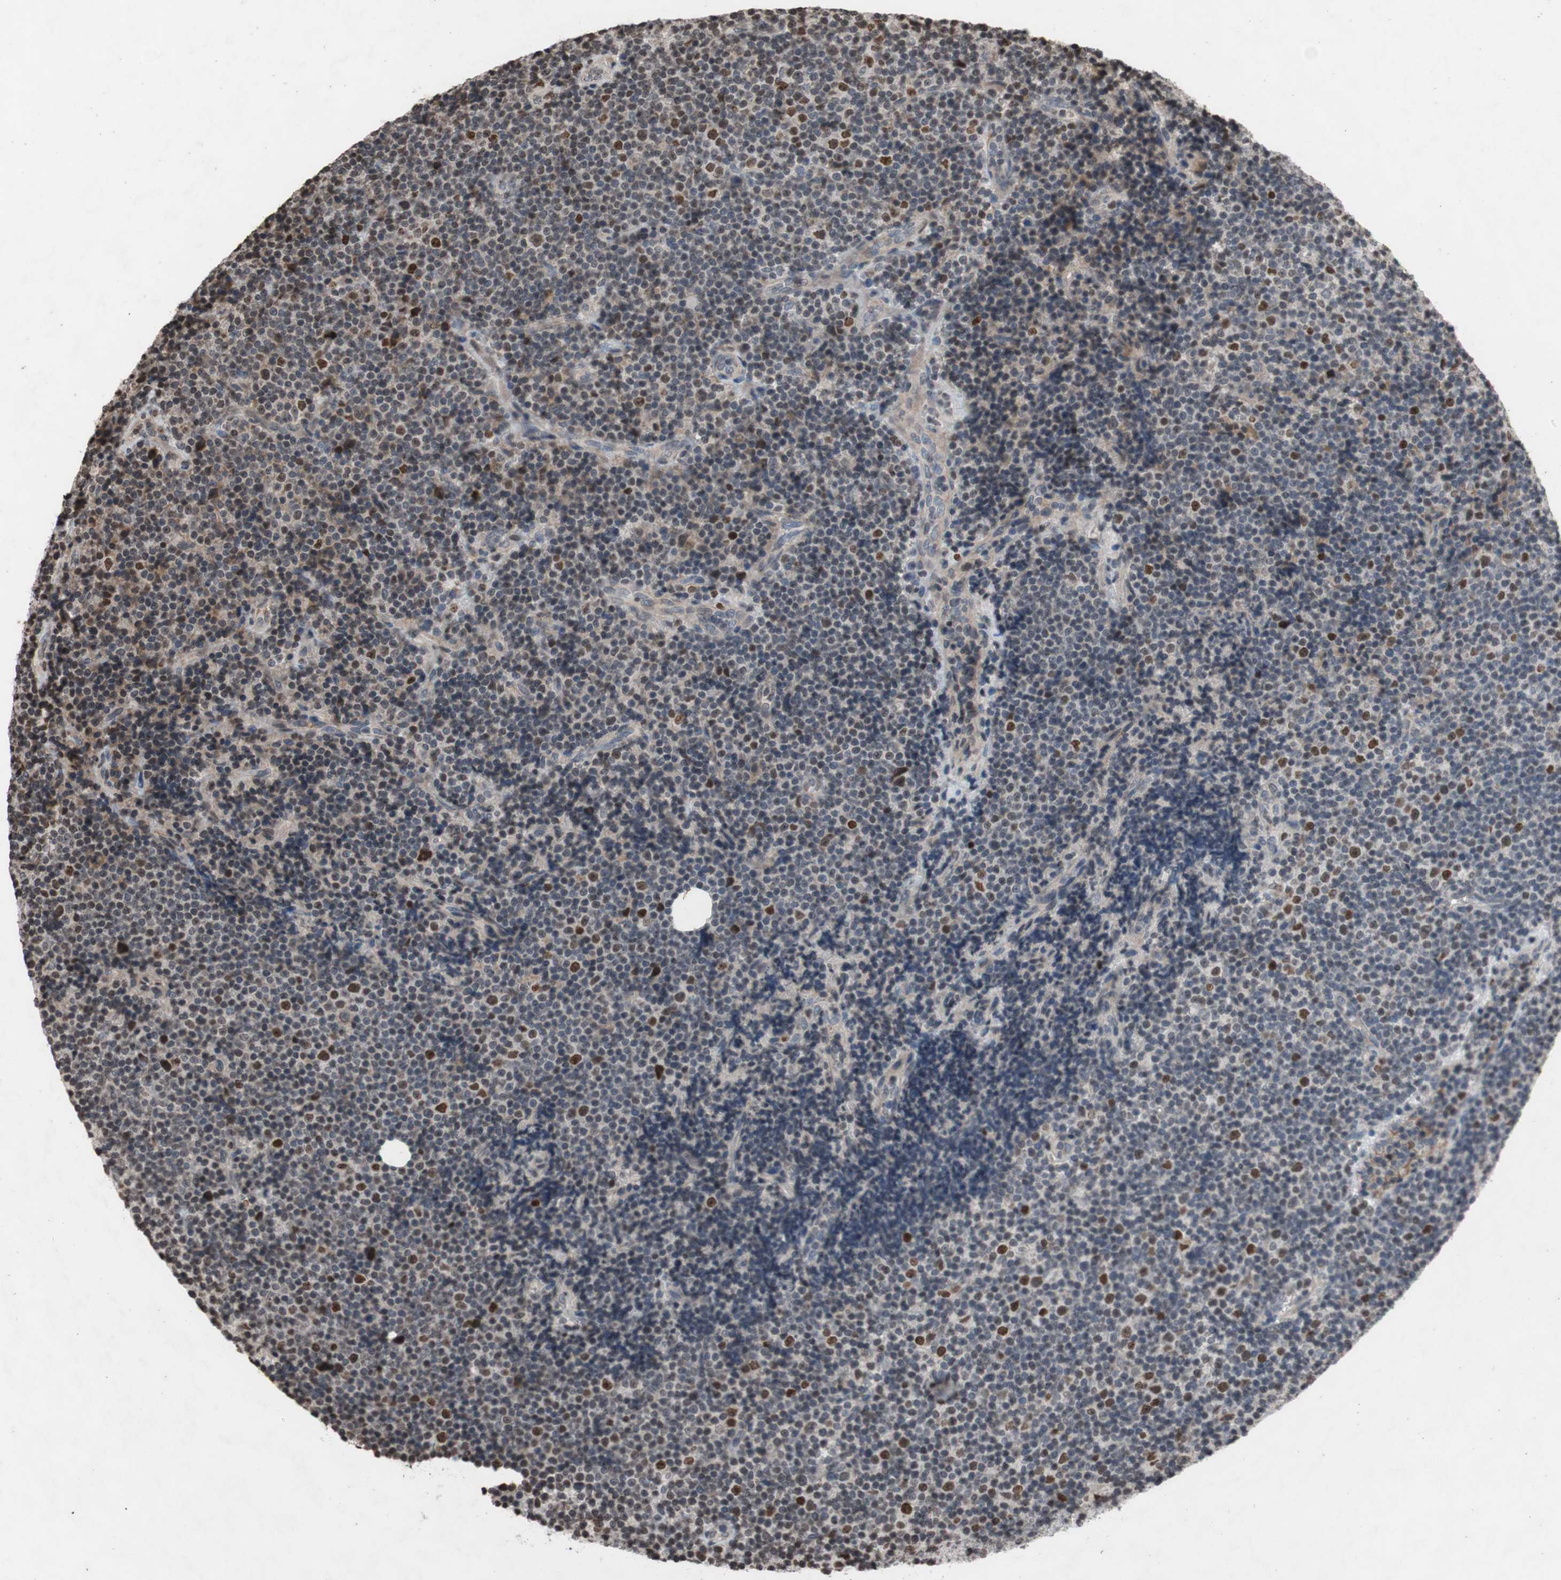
{"staining": {"intensity": "moderate", "quantity": "25%-75%", "location": "nuclear"}, "tissue": "lymphoma", "cell_type": "Tumor cells", "image_type": "cancer", "snomed": [{"axis": "morphology", "description": "Malignant lymphoma, non-Hodgkin's type, Low grade"}, {"axis": "topography", "description": "Lymph node"}], "caption": "Tumor cells exhibit medium levels of moderate nuclear positivity in approximately 25%-75% of cells in malignant lymphoma, non-Hodgkin's type (low-grade). (Stains: DAB (3,3'-diaminobenzidine) in brown, nuclei in blue, Microscopy: brightfield microscopy at high magnification).", "gene": "MCM6", "patient": {"sex": "female", "age": 67}}